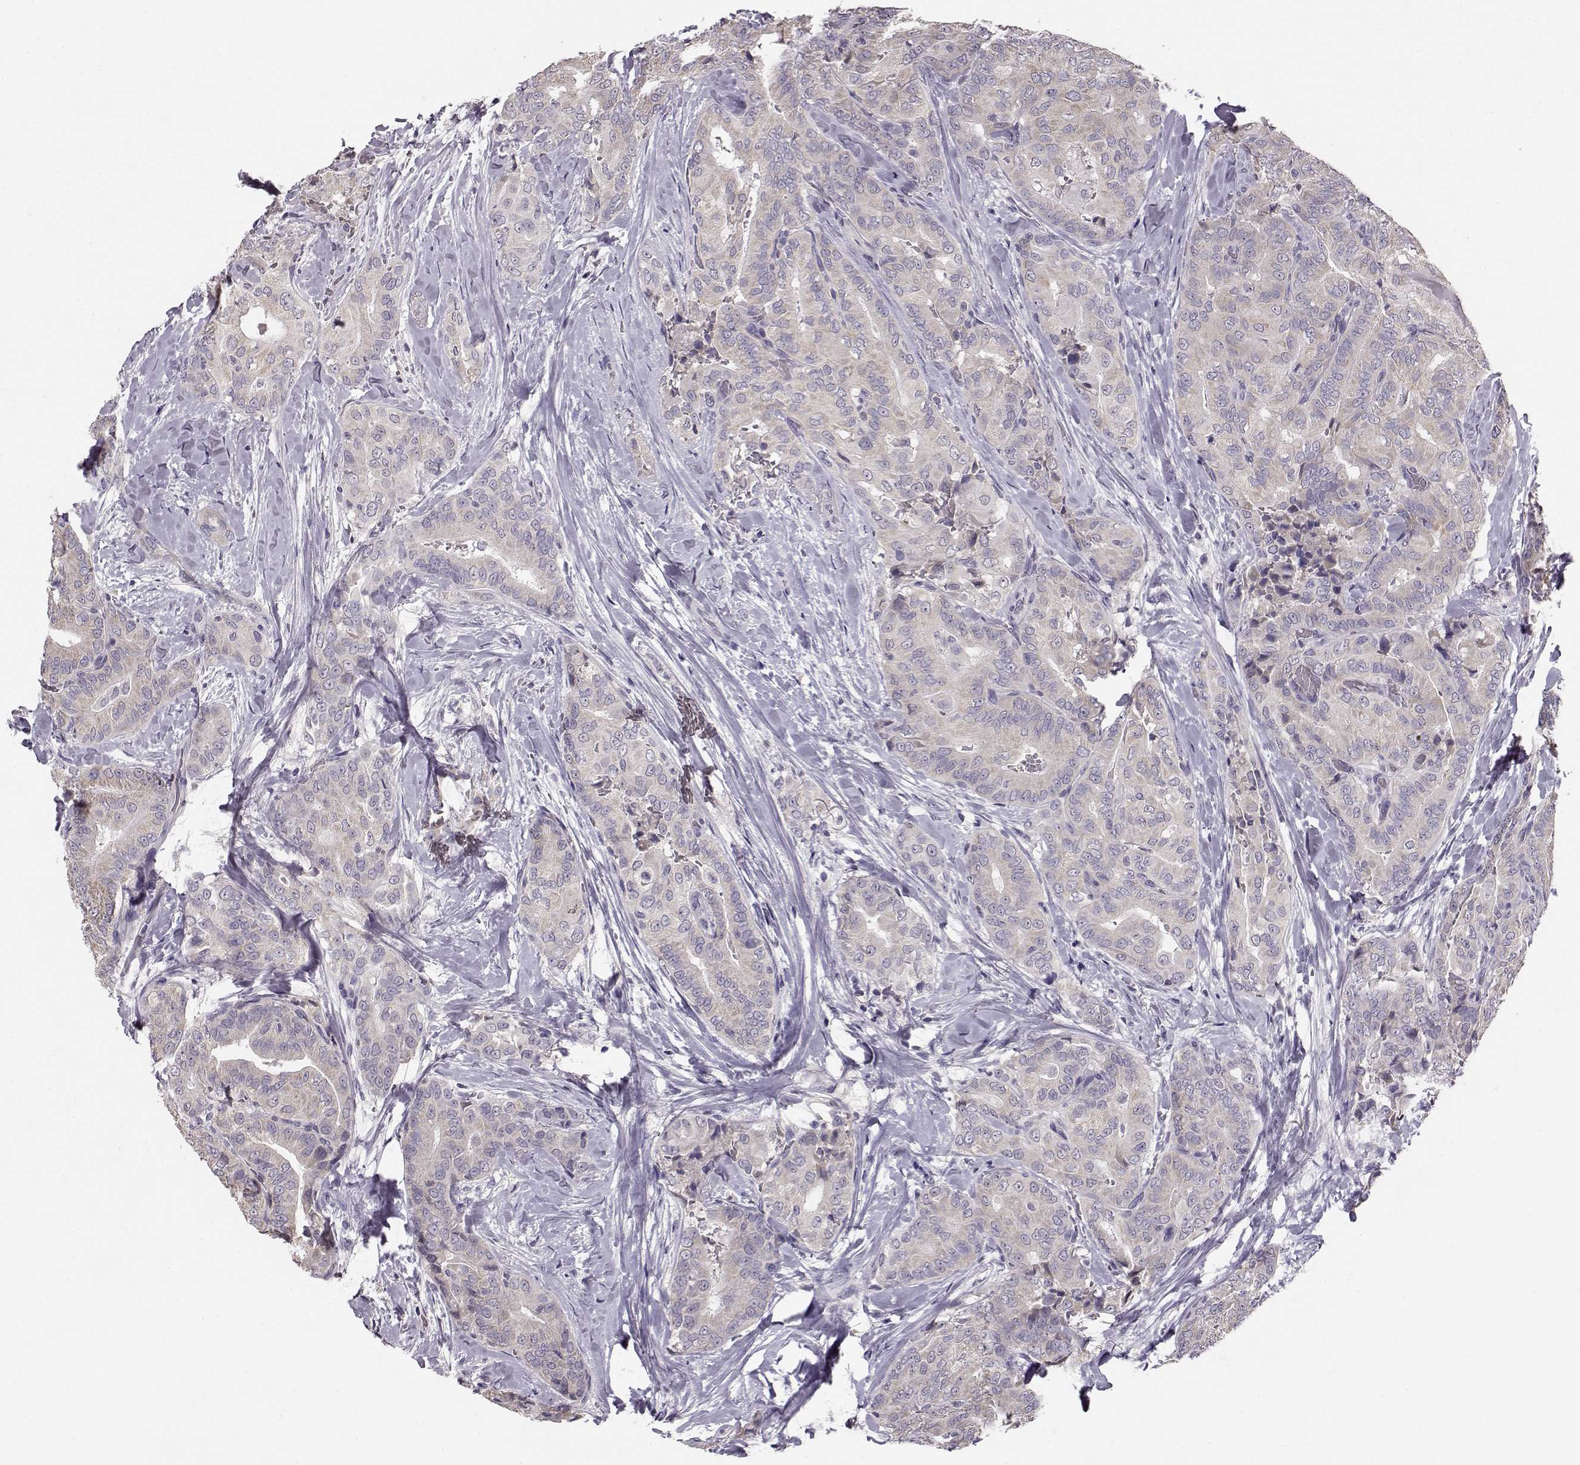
{"staining": {"intensity": "weak", "quantity": "<25%", "location": "cytoplasmic/membranous"}, "tissue": "thyroid cancer", "cell_type": "Tumor cells", "image_type": "cancer", "snomed": [{"axis": "morphology", "description": "Papillary adenocarcinoma, NOS"}, {"axis": "topography", "description": "Thyroid gland"}], "caption": "Immunohistochemical staining of thyroid papillary adenocarcinoma exhibits no significant expression in tumor cells.", "gene": "BFSP2", "patient": {"sex": "male", "age": 61}}